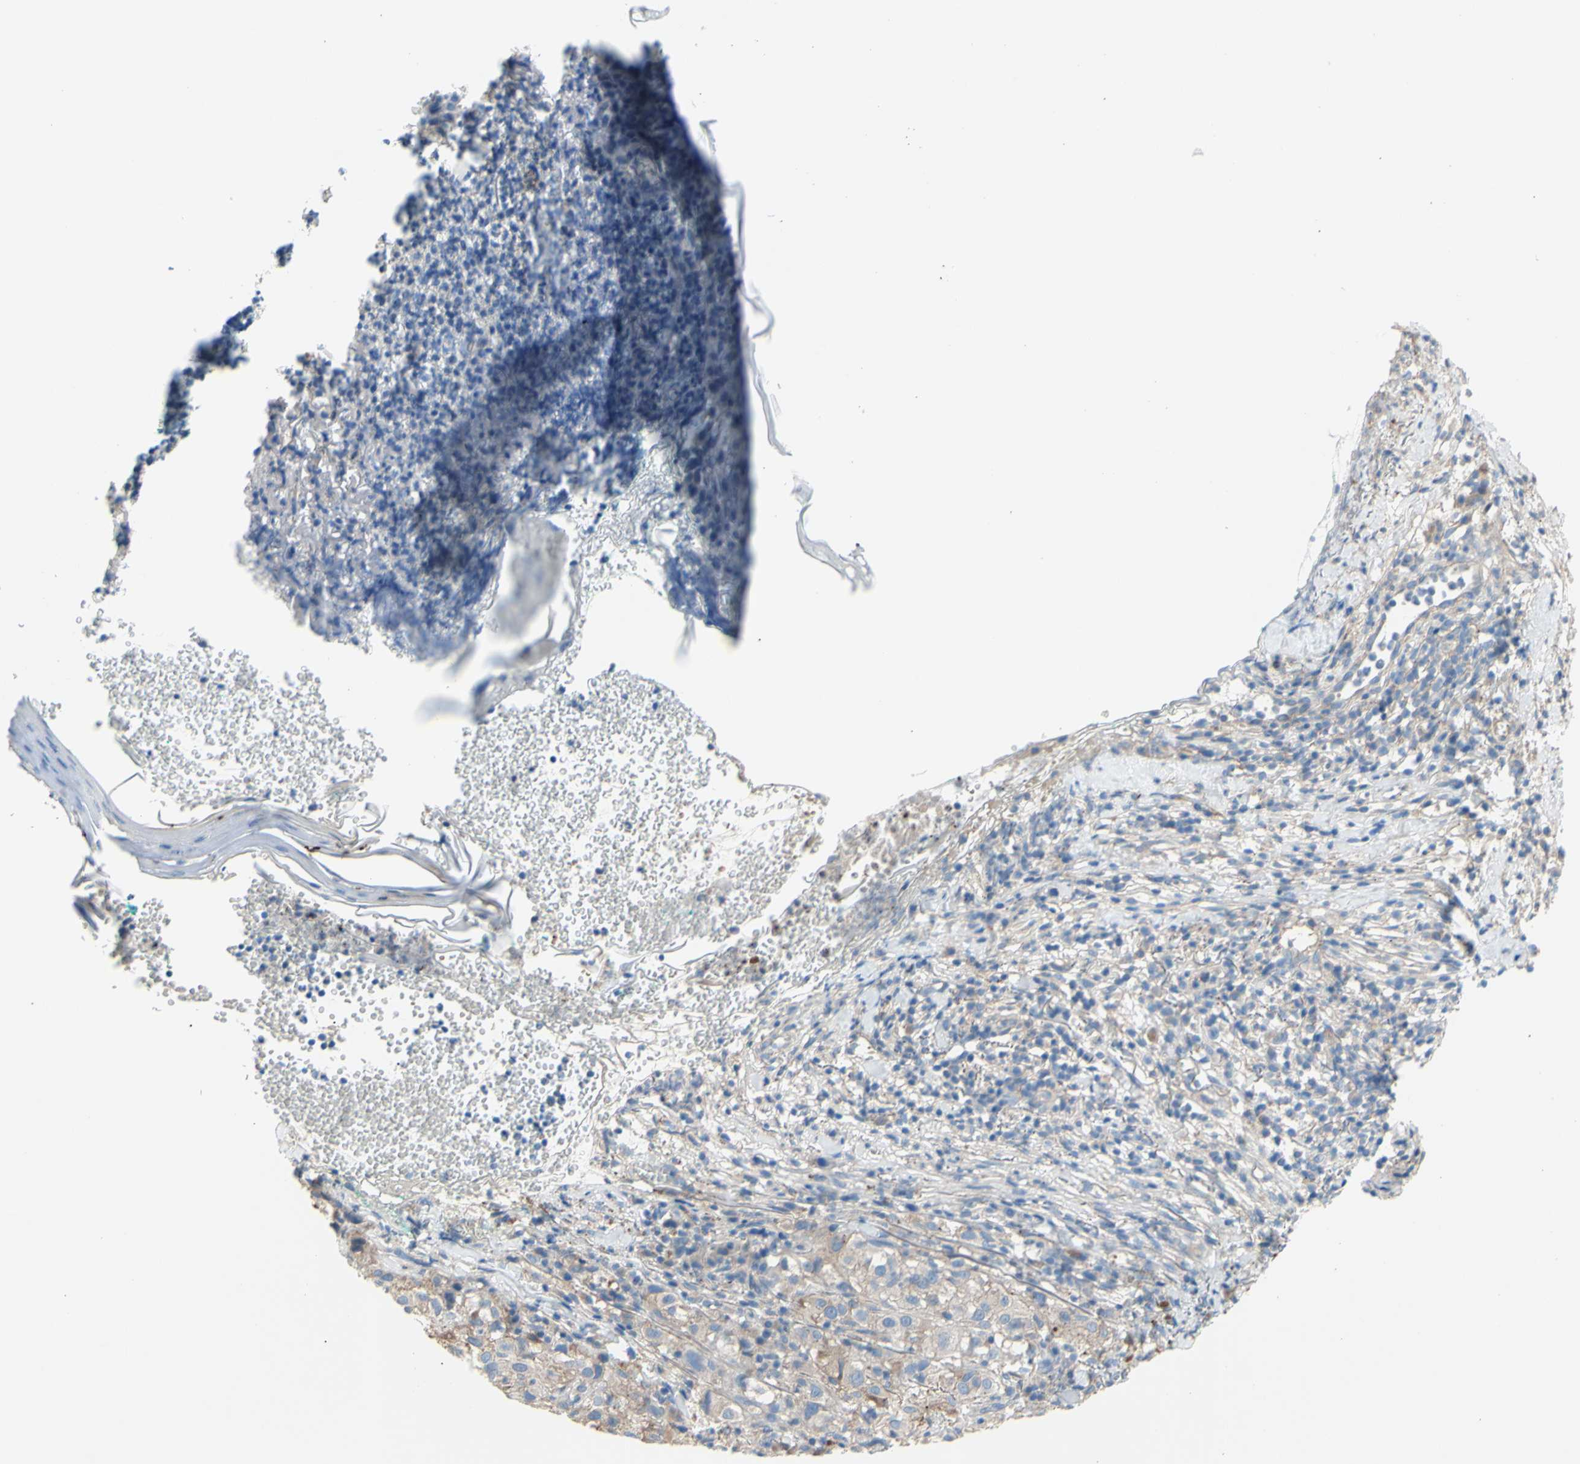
{"staining": {"intensity": "weak", "quantity": "25%-75%", "location": "cytoplasmic/membranous"}, "tissue": "melanoma", "cell_type": "Tumor cells", "image_type": "cancer", "snomed": [{"axis": "morphology", "description": "Necrosis, NOS"}, {"axis": "morphology", "description": "Malignant melanoma, NOS"}, {"axis": "topography", "description": "Skin"}], "caption": "Malignant melanoma was stained to show a protein in brown. There is low levels of weak cytoplasmic/membranous staining in approximately 25%-75% of tumor cells.", "gene": "TMEM59L", "patient": {"sex": "female", "age": 87}}